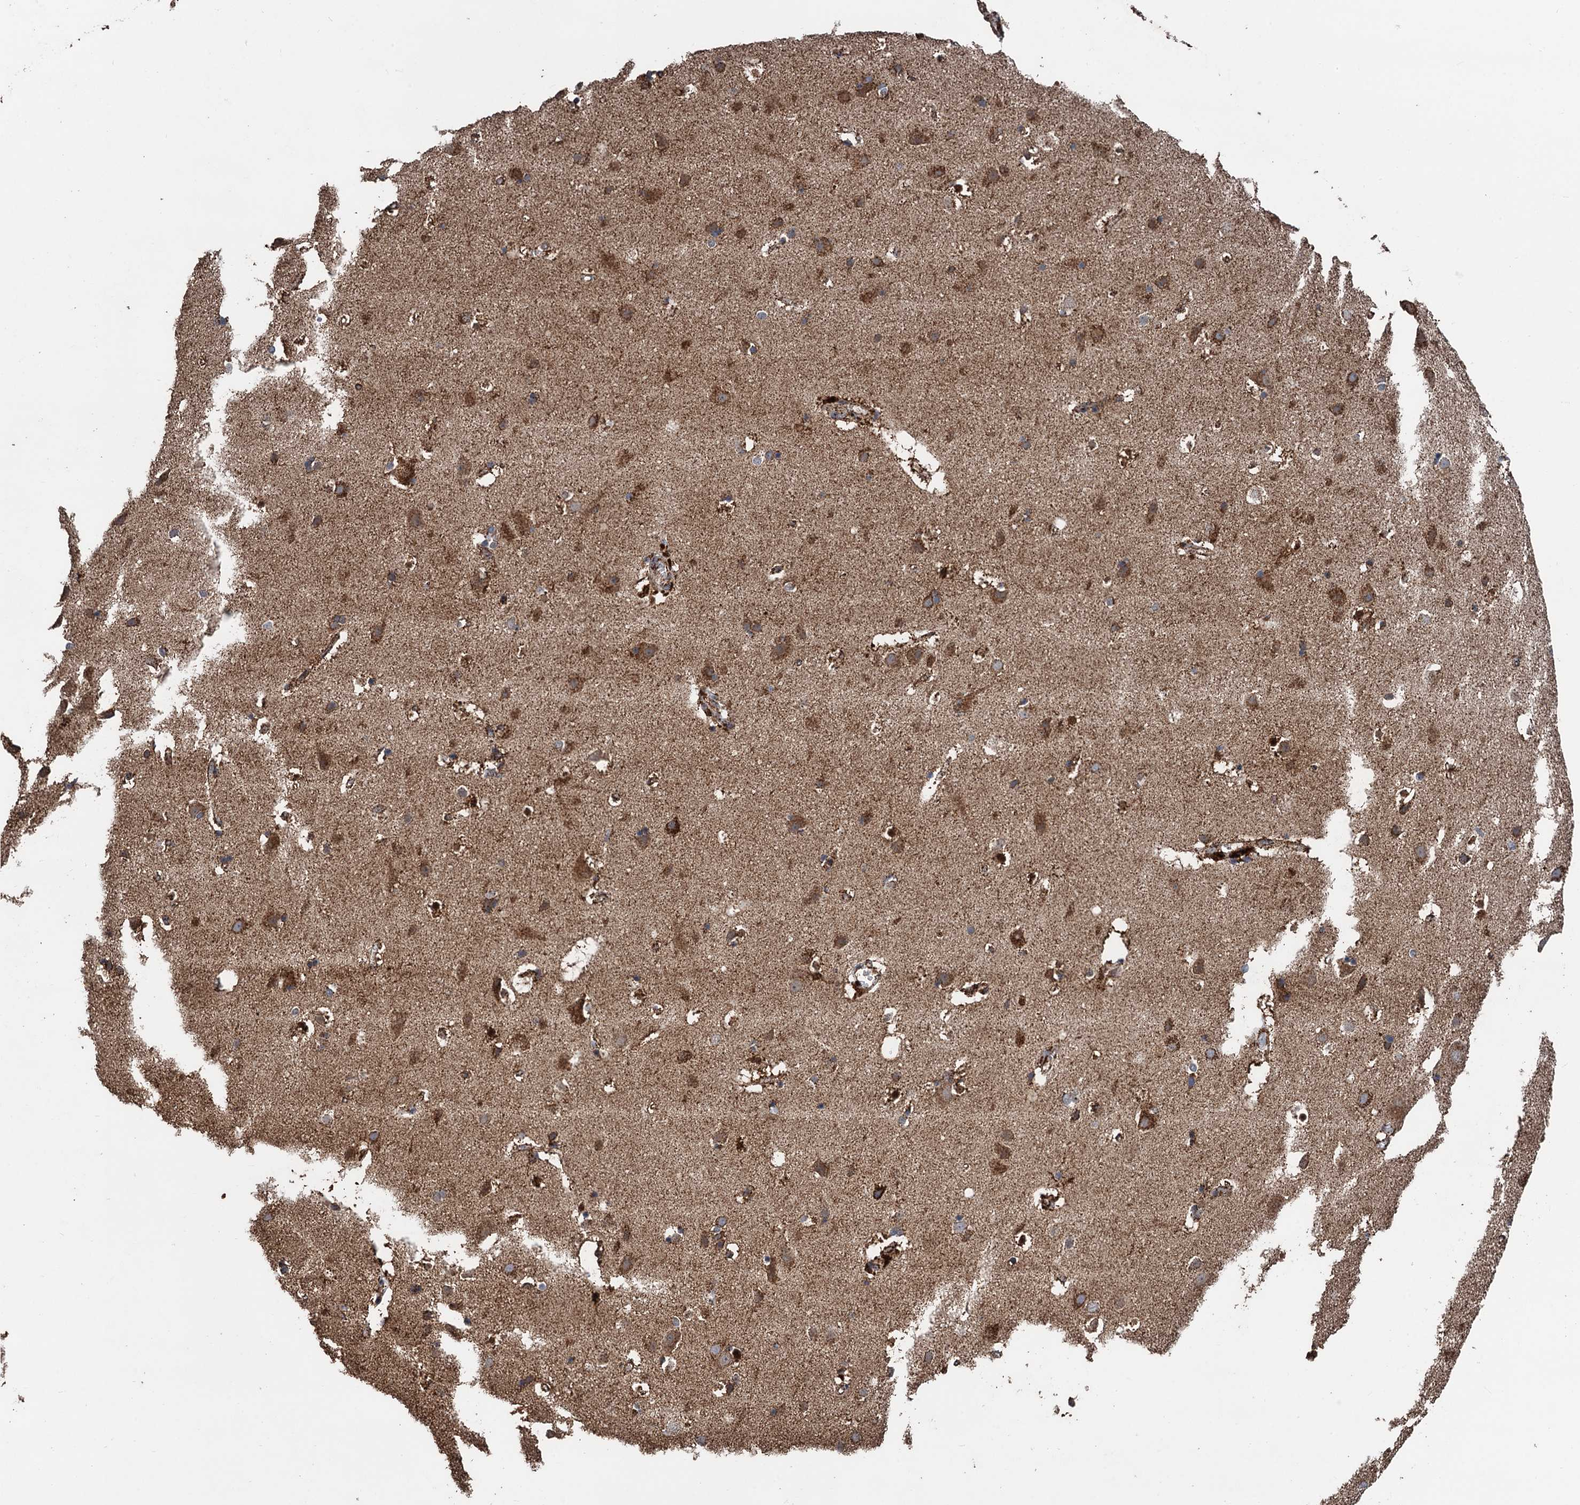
{"staining": {"intensity": "moderate", "quantity": ">75%", "location": "cytoplasmic/membranous"}, "tissue": "cerebral cortex", "cell_type": "Endothelial cells", "image_type": "normal", "snomed": [{"axis": "morphology", "description": "Normal tissue, NOS"}, {"axis": "topography", "description": "Cerebral cortex"}], "caption": "Immunohistochemical staining of normal human cerebral cortex exhibits >75% levels of moderate cytoplasmic/membranous protein staining in approximately >75% of endothelial cells.", "gene": "DGLUCY", "patient": {"sex": "male", "age": 54}}